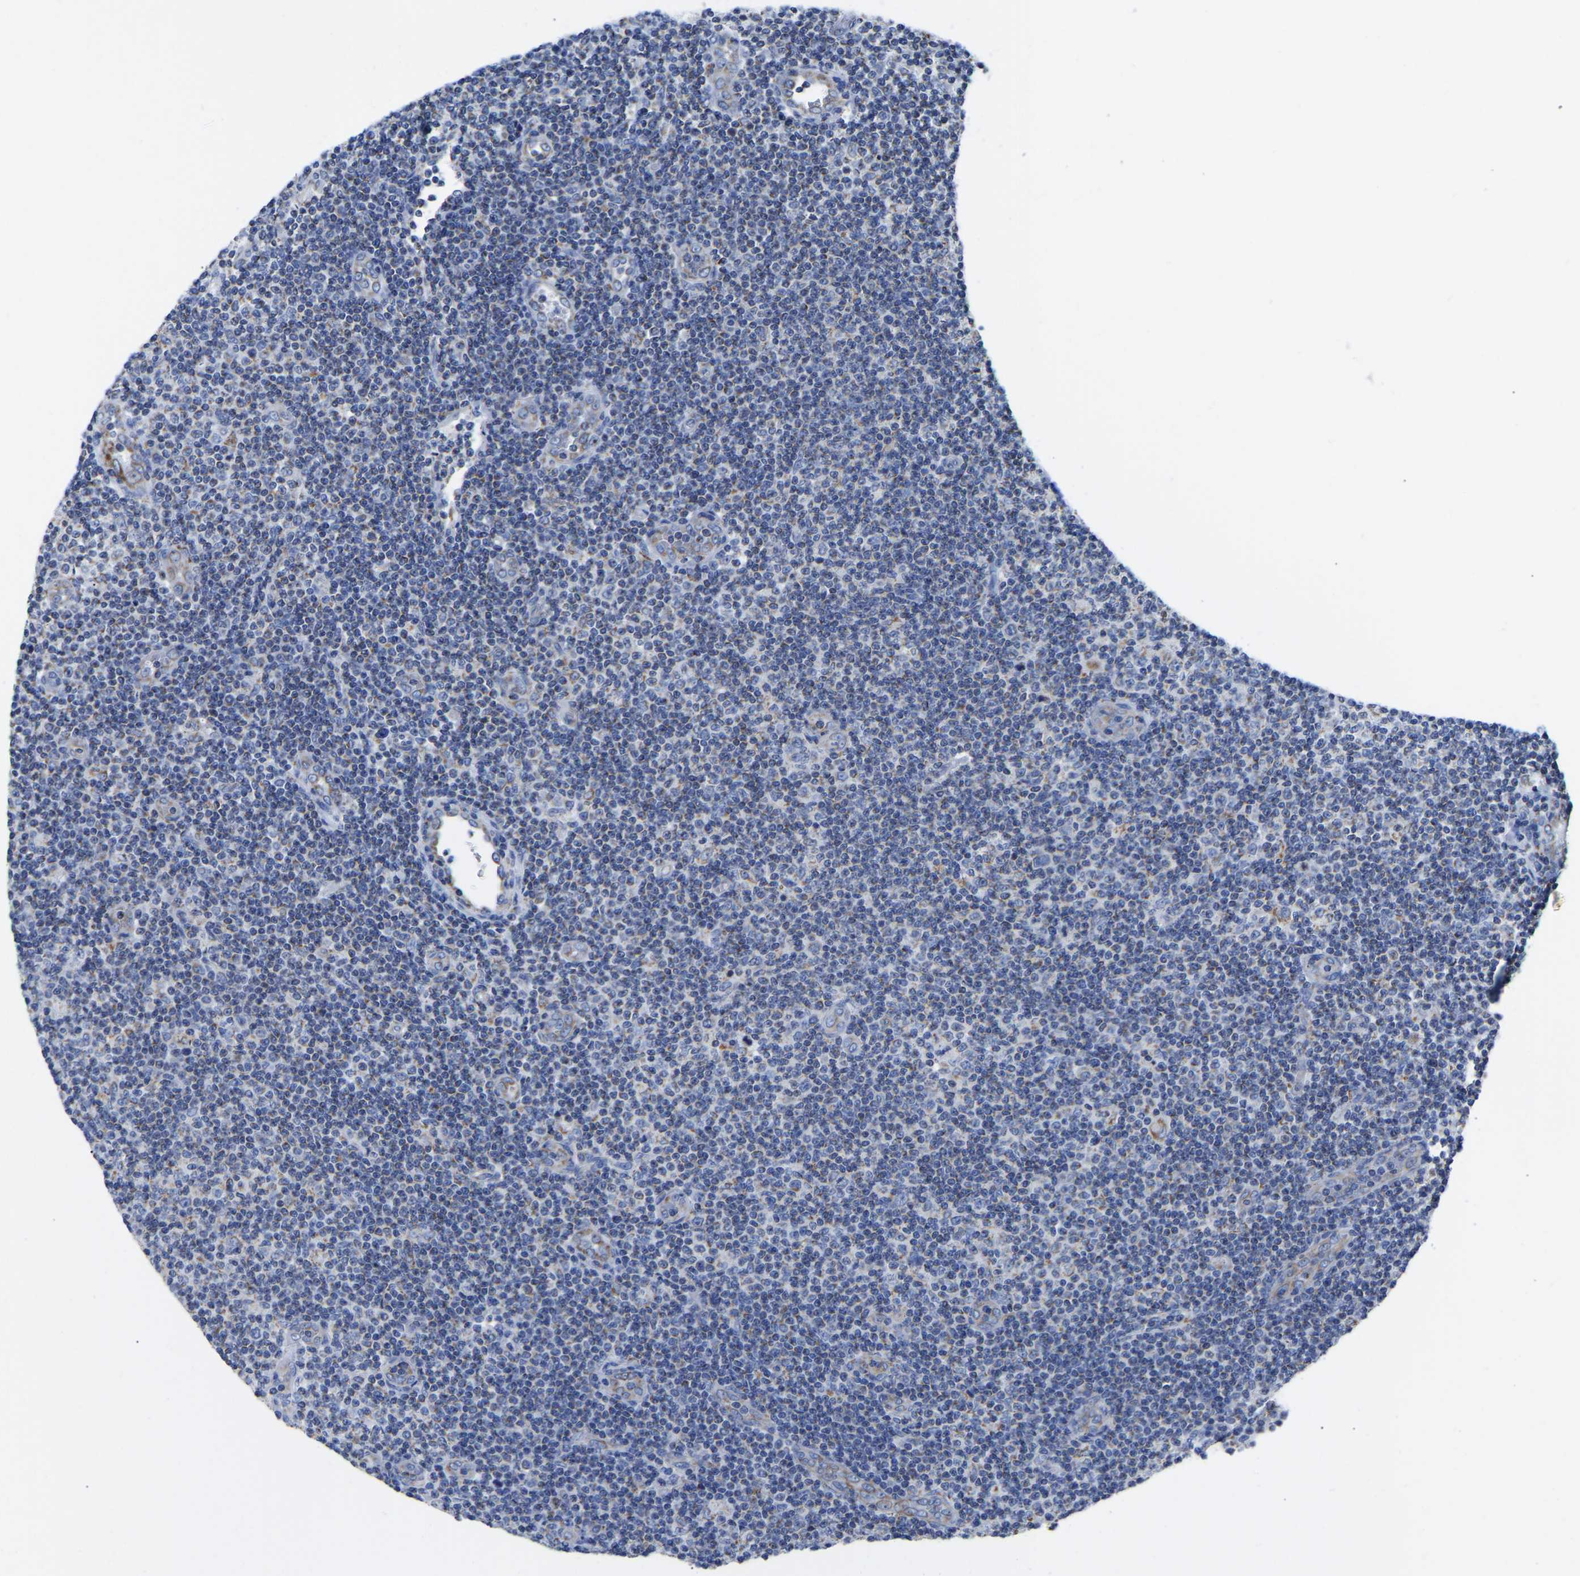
{"staining": {"intensity": "negative", "quantity": "none", "location": "none"}, "tissue": "lymphoma", "cell_type": "Tumor cells", "image_type": "cancer", "snomed": [{"axis": "morphology", "description": "Malignant lymphoma, non-Hodgkin's type, Low grade"}, {"axis": "topography", "description": "Lymph node"}], "caption": "Immunohistochemical staining of human low-grade malignant lymphoma, non-Hodgkin's type reveals no significant staining in tumor cells. Nuclei are stained in blue.", "gene": "ETFA", "patient": {"sex": "male", "age": 83}}